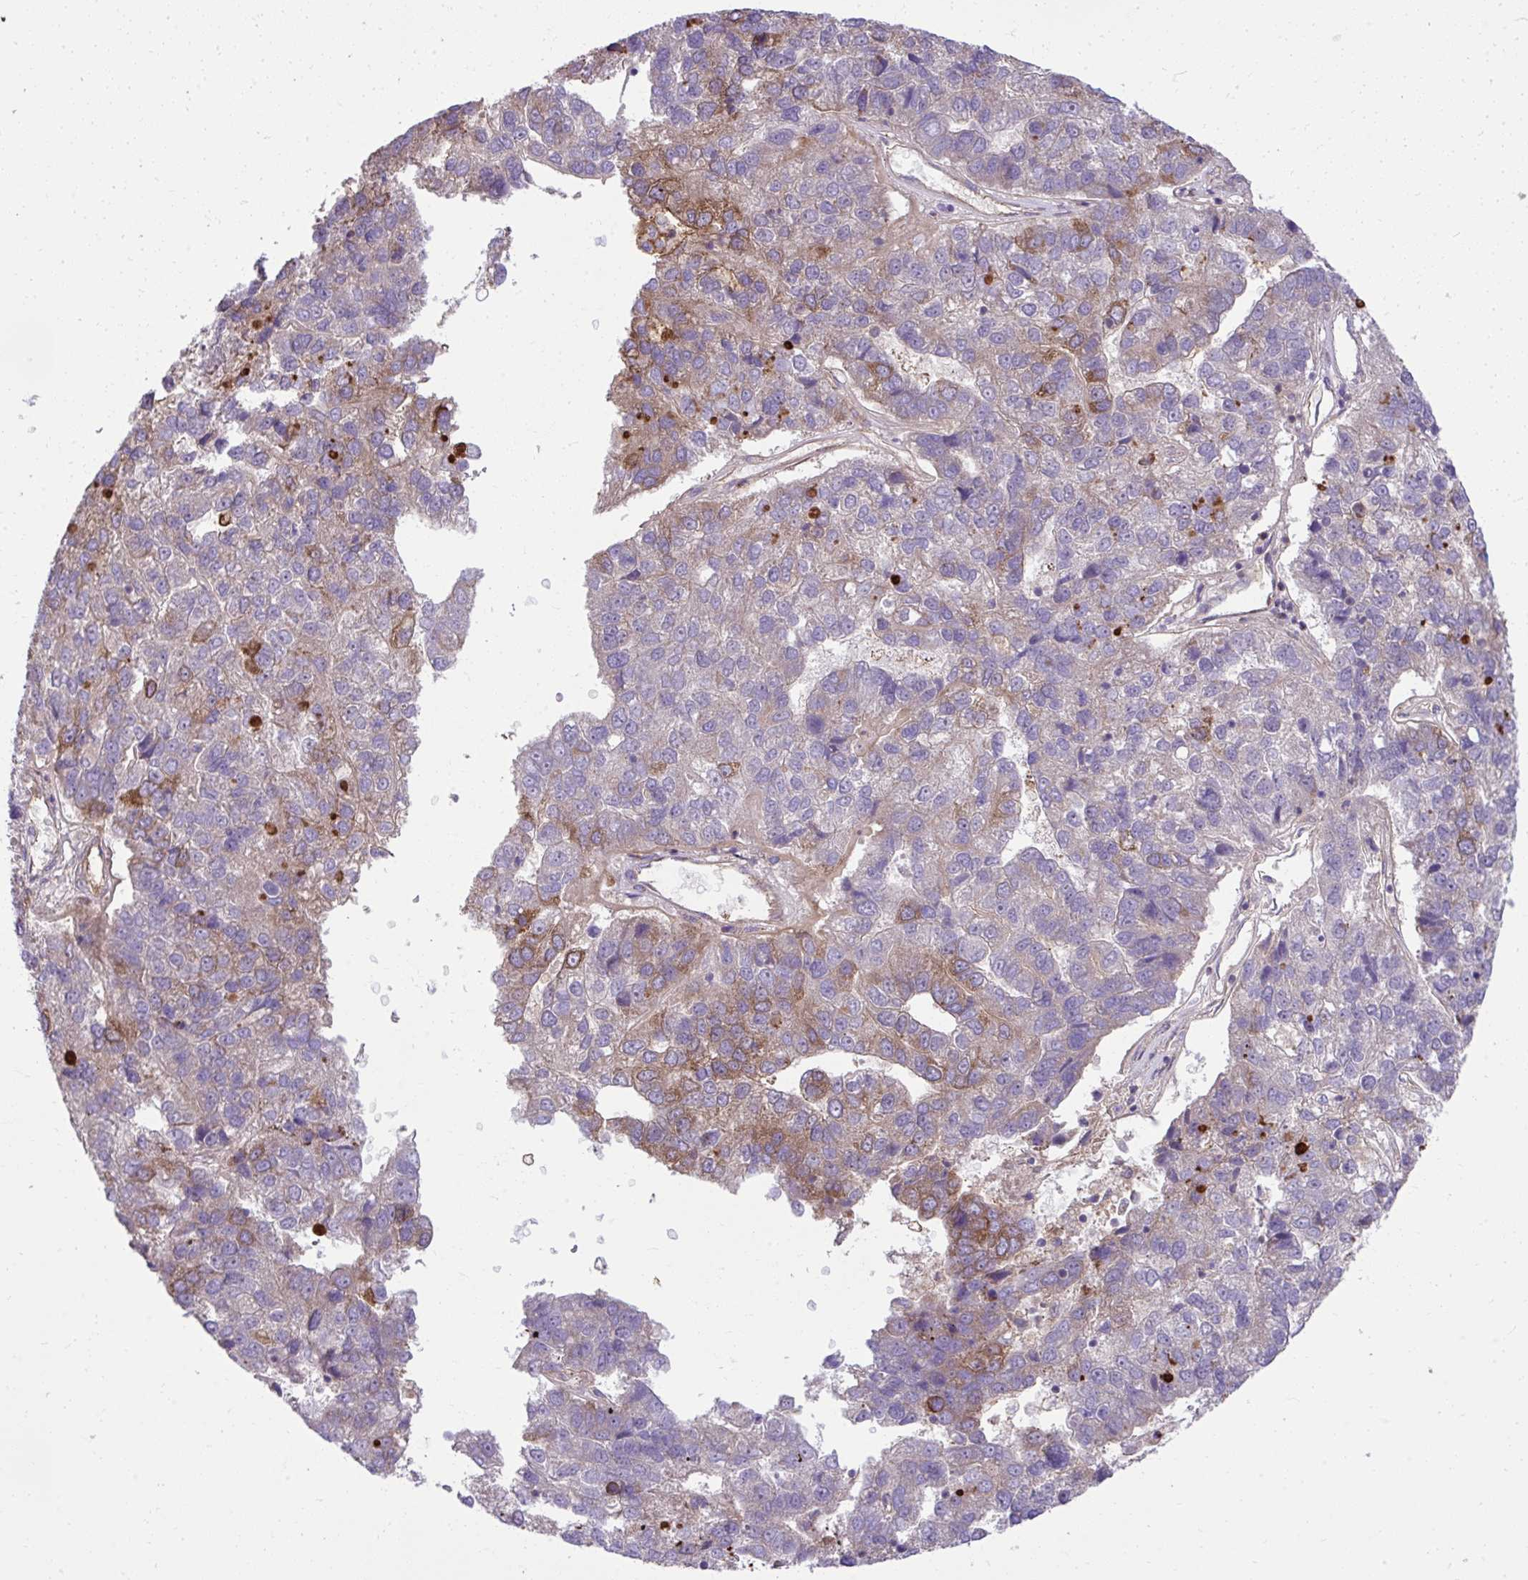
{"staining": {"intensity": "moderate", "quantity": "<25%", "location": "cytoplasmic/membranous"}, "tissue": "pancreatic cancer", "cell_type": "Tumor cells", "image_type": "cancer", "snomed": [{"axis": "morphology", "description": "Adenocarcinoma, NOS"}, {"axis": "topography", "description": "Pancreas"}], "caption": "Immunohistochemical staining of adenocarcinoma (pancreatic) exhibits moderate cytoplasmic/membranous protein expression in approximately <25% of tumor cells.", "gene": "NMNAT3", "patient": {"sex": "female", "age": 61}}